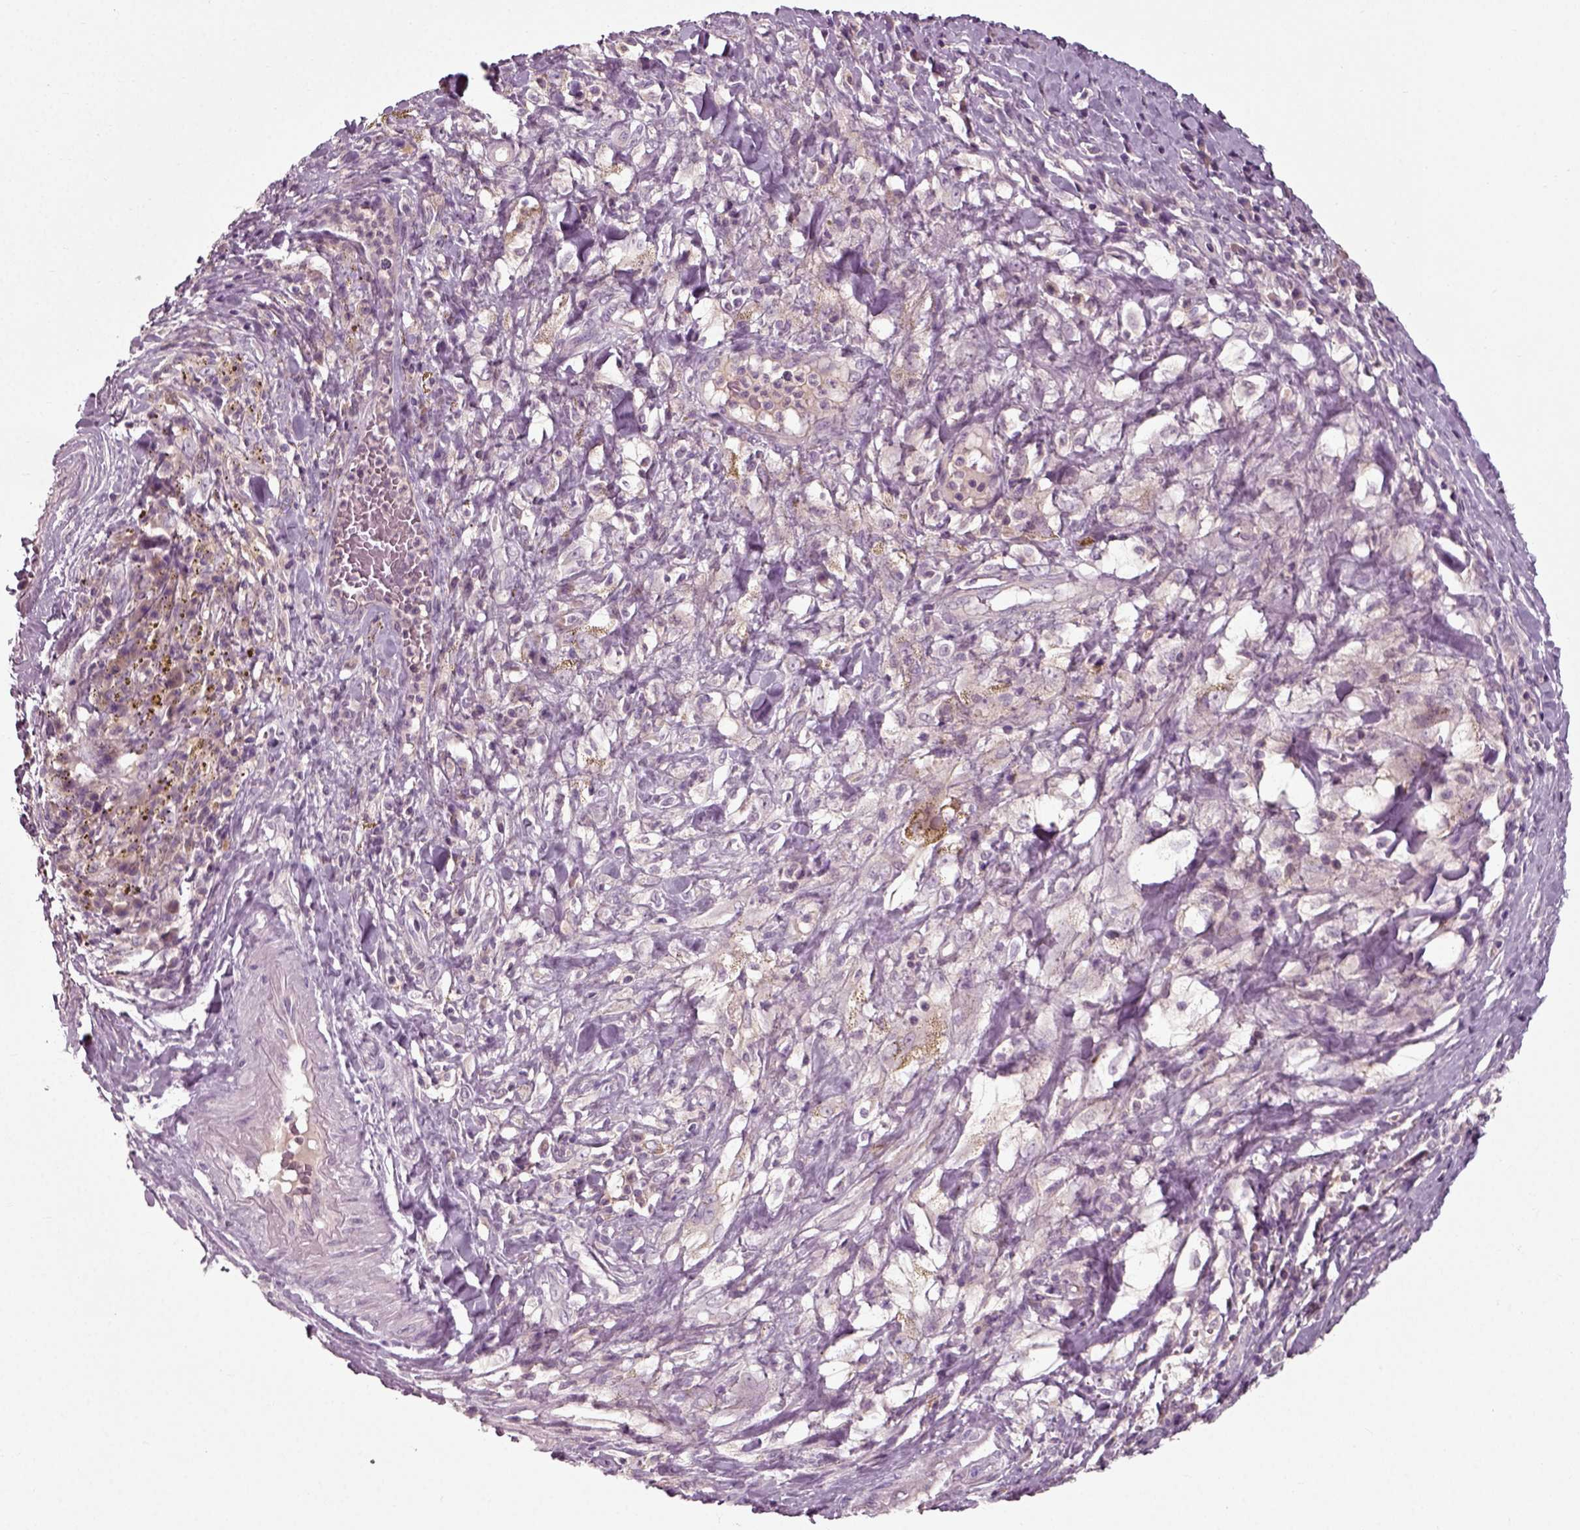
{"staining": {"intensity": "weak", "quantity": "<25%", "location": "cytoplasmic/membranous"}, "tissue": "melanoma", "cell_type": "Tumor cells", "image_type": "cancer", "snomed": [{"axis": "morphology", "description": "Malignant melanoma, NOS"}, {"axis": "topography", "description": "Skin"}], "caption": "The micrograph displays no staining of tumor cells in melanoma.", "gene": "RND2", "patient": {"sex": "female", "age": 91}}